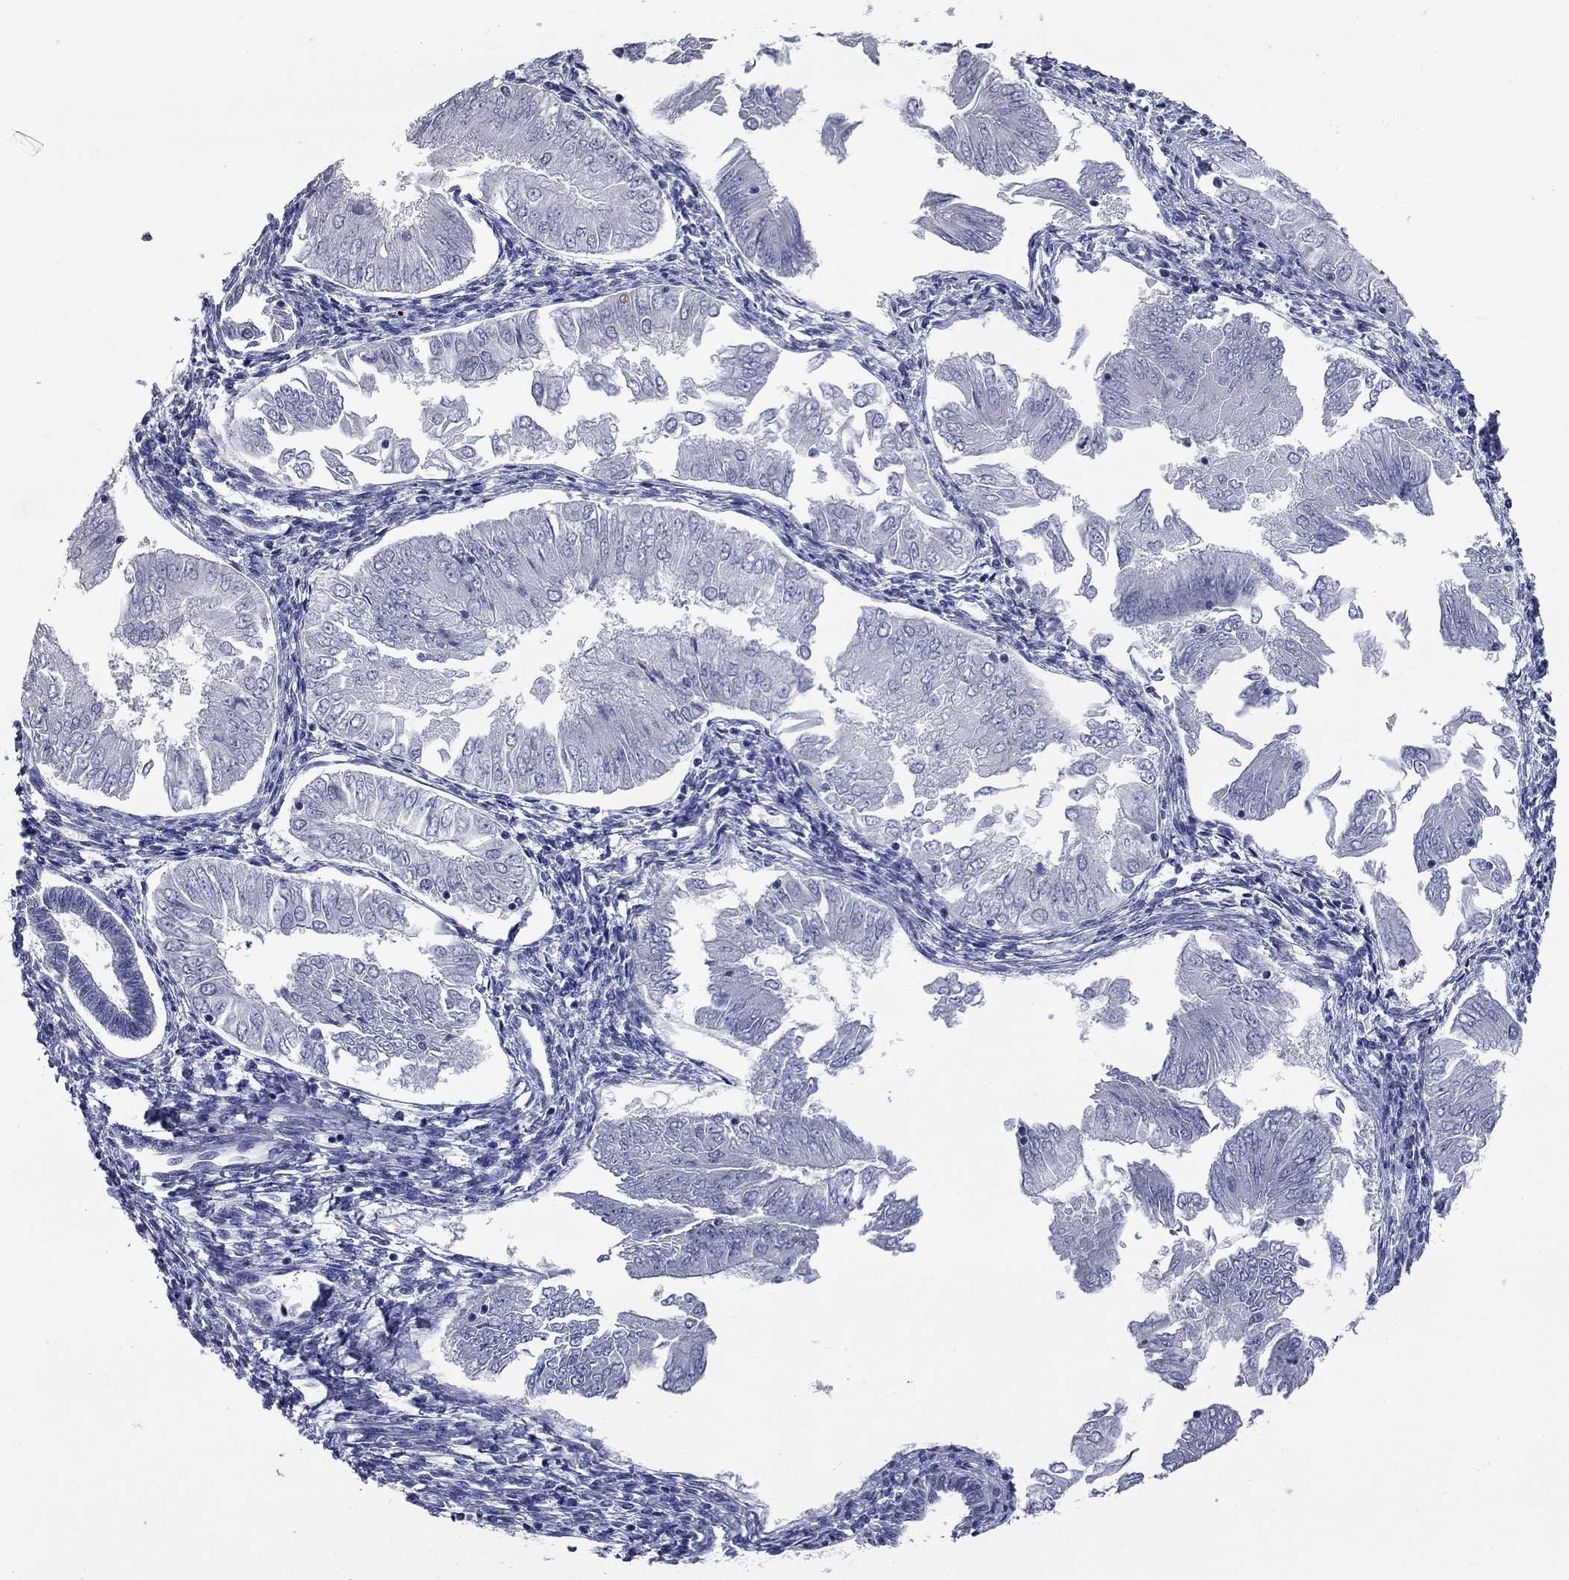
{"staining": {"intensity": "negative", "quantity": "none", "location": "none"}, "tissue": "endometrial cancer", "cell_type": "Tumor cells", "image_type": "cancer", "snomed": [{"axis": "morphology", "description": "Adenocarcinoma, NOS"}, {"axis": "topography", "description": "Endometrium"}], "caption": "A high-resolution micrograph shows immunohistochemistry staining of endometrial adenocarcinoma, which shows no significant staining in tumor cells.", "gene": "SYT12", "patient": {"sex": "female", "age": 53}}